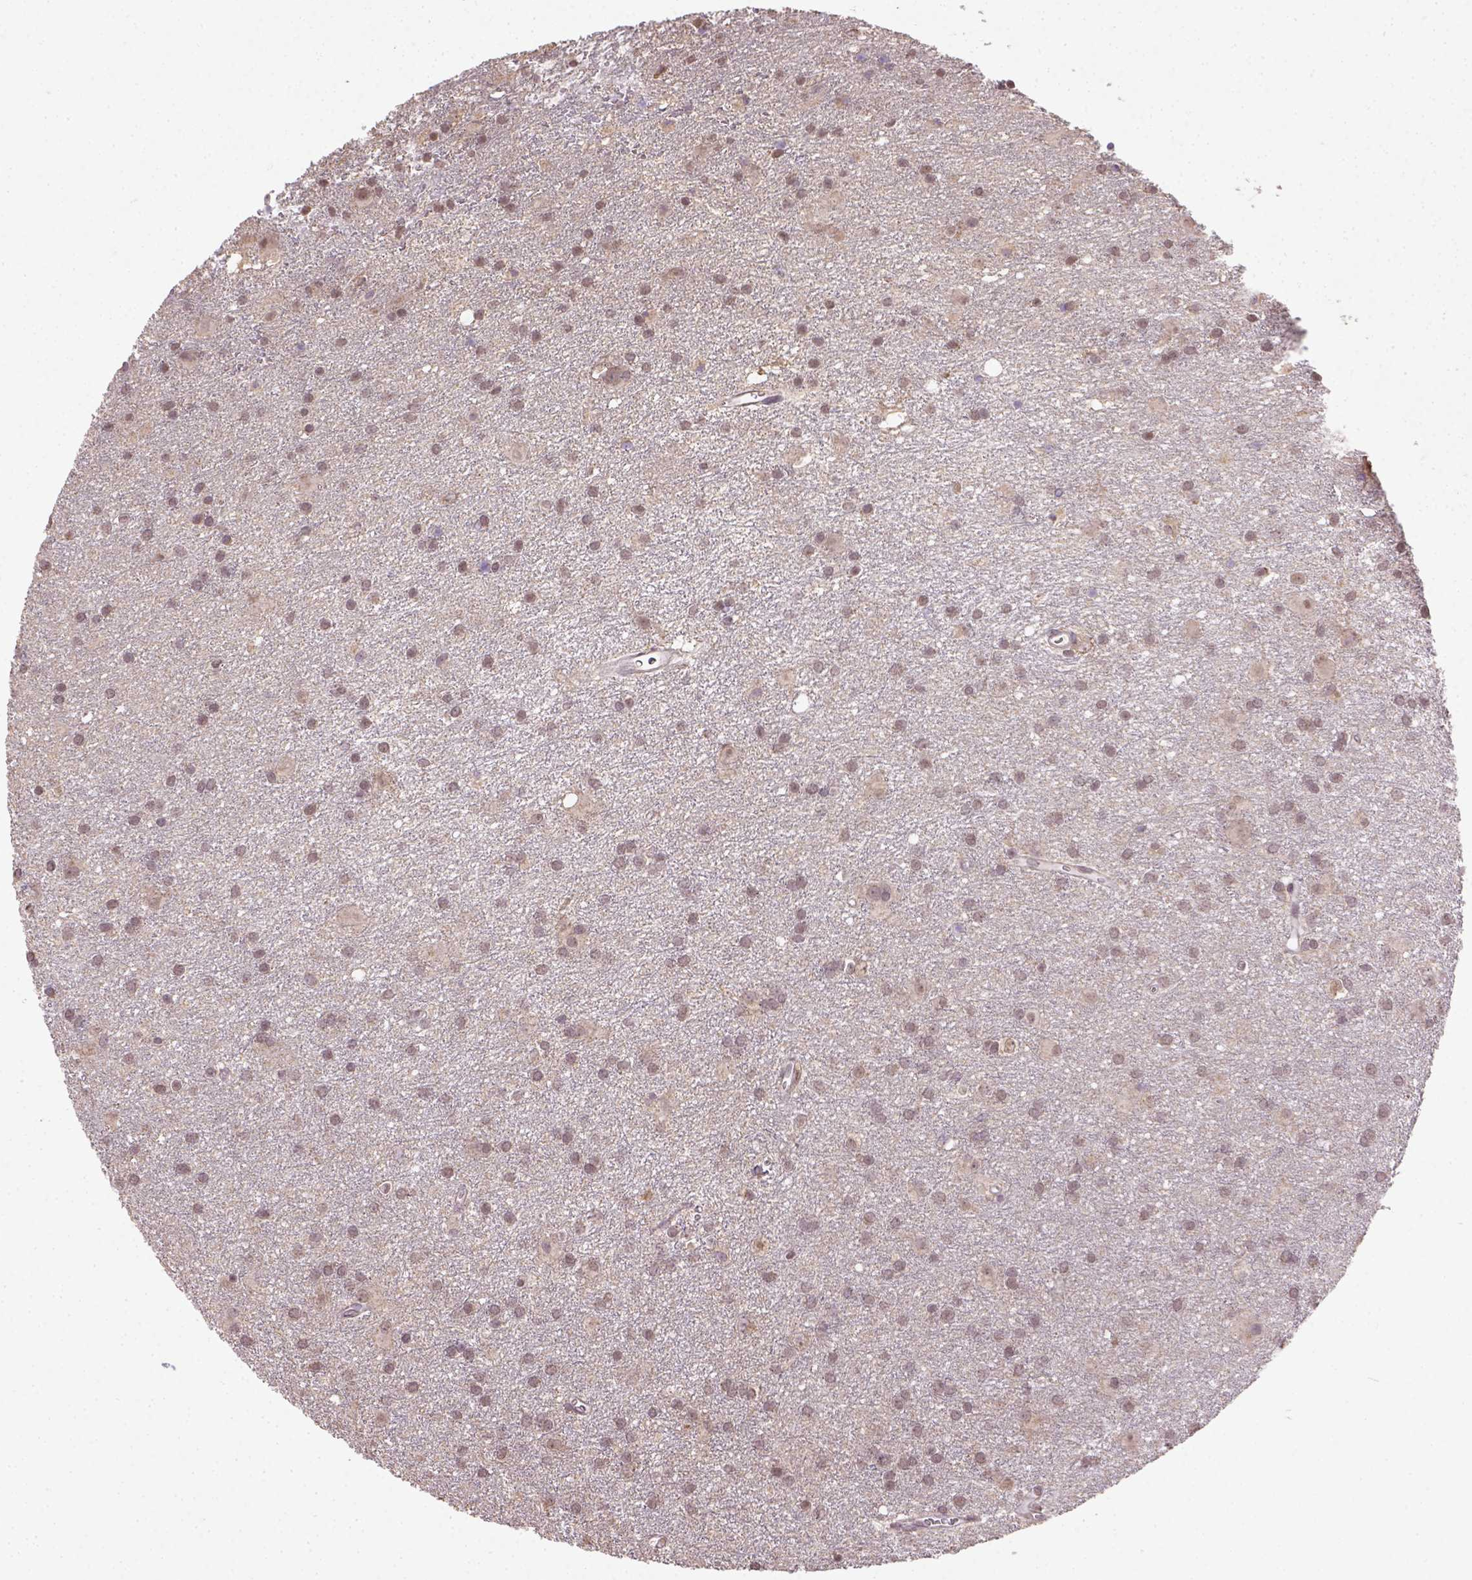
{"staining": {"intensity": "weak", "quantity": ">75%", "location": "cytoplasmic/membranous"}, "tissue": "glioma", "cell_type": "Tumor cells", "image_type": "cancer", "snomed": [{"axis": "morphology", "description": "Glioma, malignant, Low grade"}, {"axis": "topography", "description": "Brain"}], "caption": "Glioma stained with a protein marker shows weak staining in tumor cells.", "gene": "NUDT10", "patient": {"sex": "male", "age": 58}}